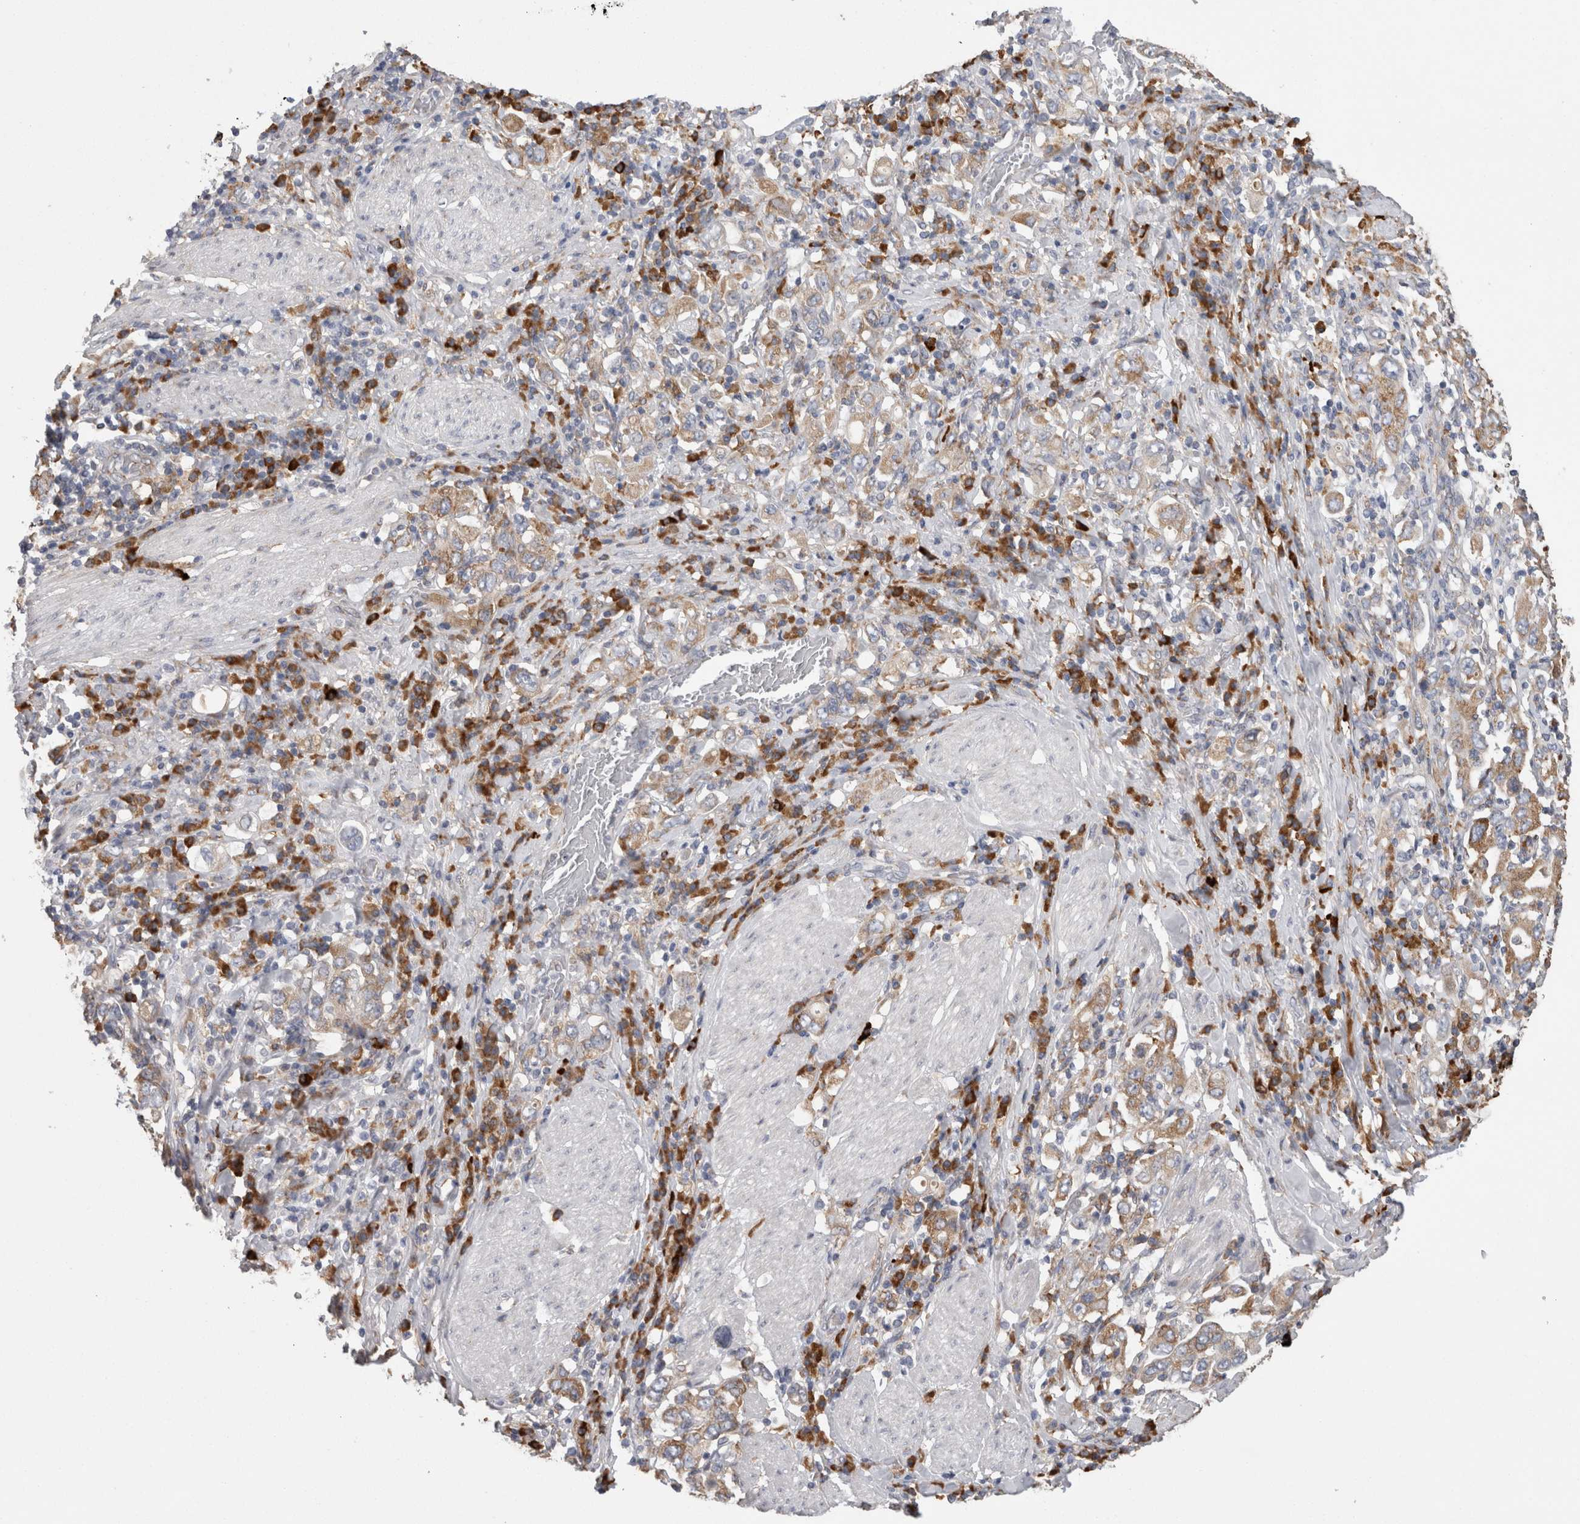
{"staining": {"intensity": "moderate", "quantity": ">75%", "location": "cytoplasmic/membranous"}, "tissue": "stomach cancer", "cell_type": "Tumor cells", "image_type": "cancer", "snomed": [{"axis": "morphology", "description": "Adenocarcinoma, NOS"}, {"axis": "topography", "description": "Stomach, upper"}], "caption": "Immunohistochemical staining of human stomach cancer exhibits medium levels of moderate cytoplasmic/membranous expression in approximately >75% of tumor cells.", "gene": "ZNF341", "patient": {"sex": "male", "age": 62}}